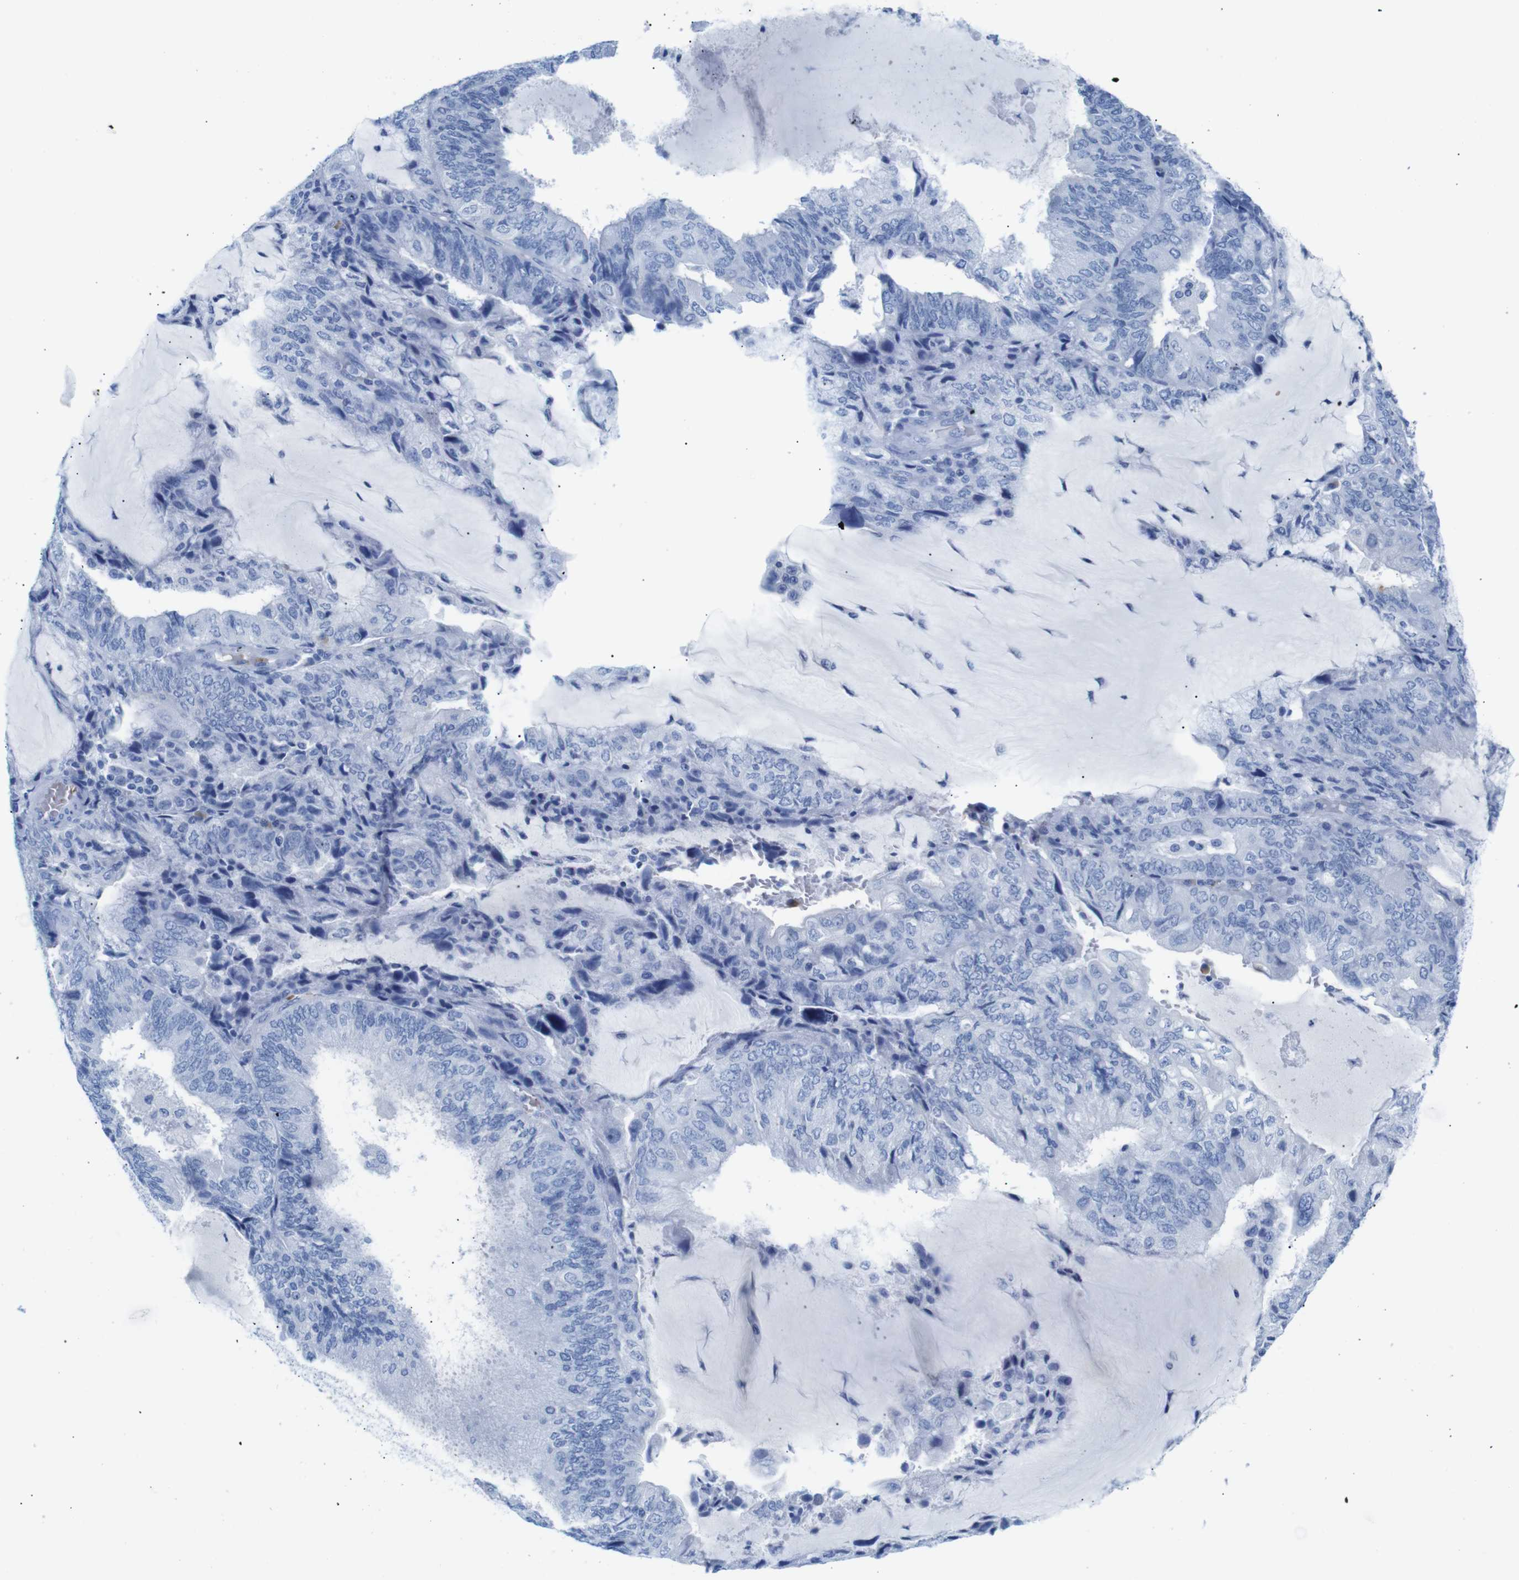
{"staining": {"intensity": "negative", "quantity": "none", "location": "none"}, "tissue": "endometrial cancer", "cell_type": "Tumor cells", "image_type": "cancer", "snomed": [{"axis": "morphology", "description": "Adenocarcinoma, NOS"}, {"axis": "topography", "description": "Endometrium"}], "caption": "Endometrial adenocarcinoma was stained to show a protein in brown. There is no significant positivity in tumor cells. The staining is performed using DAB brown chromogen with nuclei counter-stained in using hematoxylin.", "gene": "ERVMER34-1", "patient": {"sex": "female", "age": 81}}